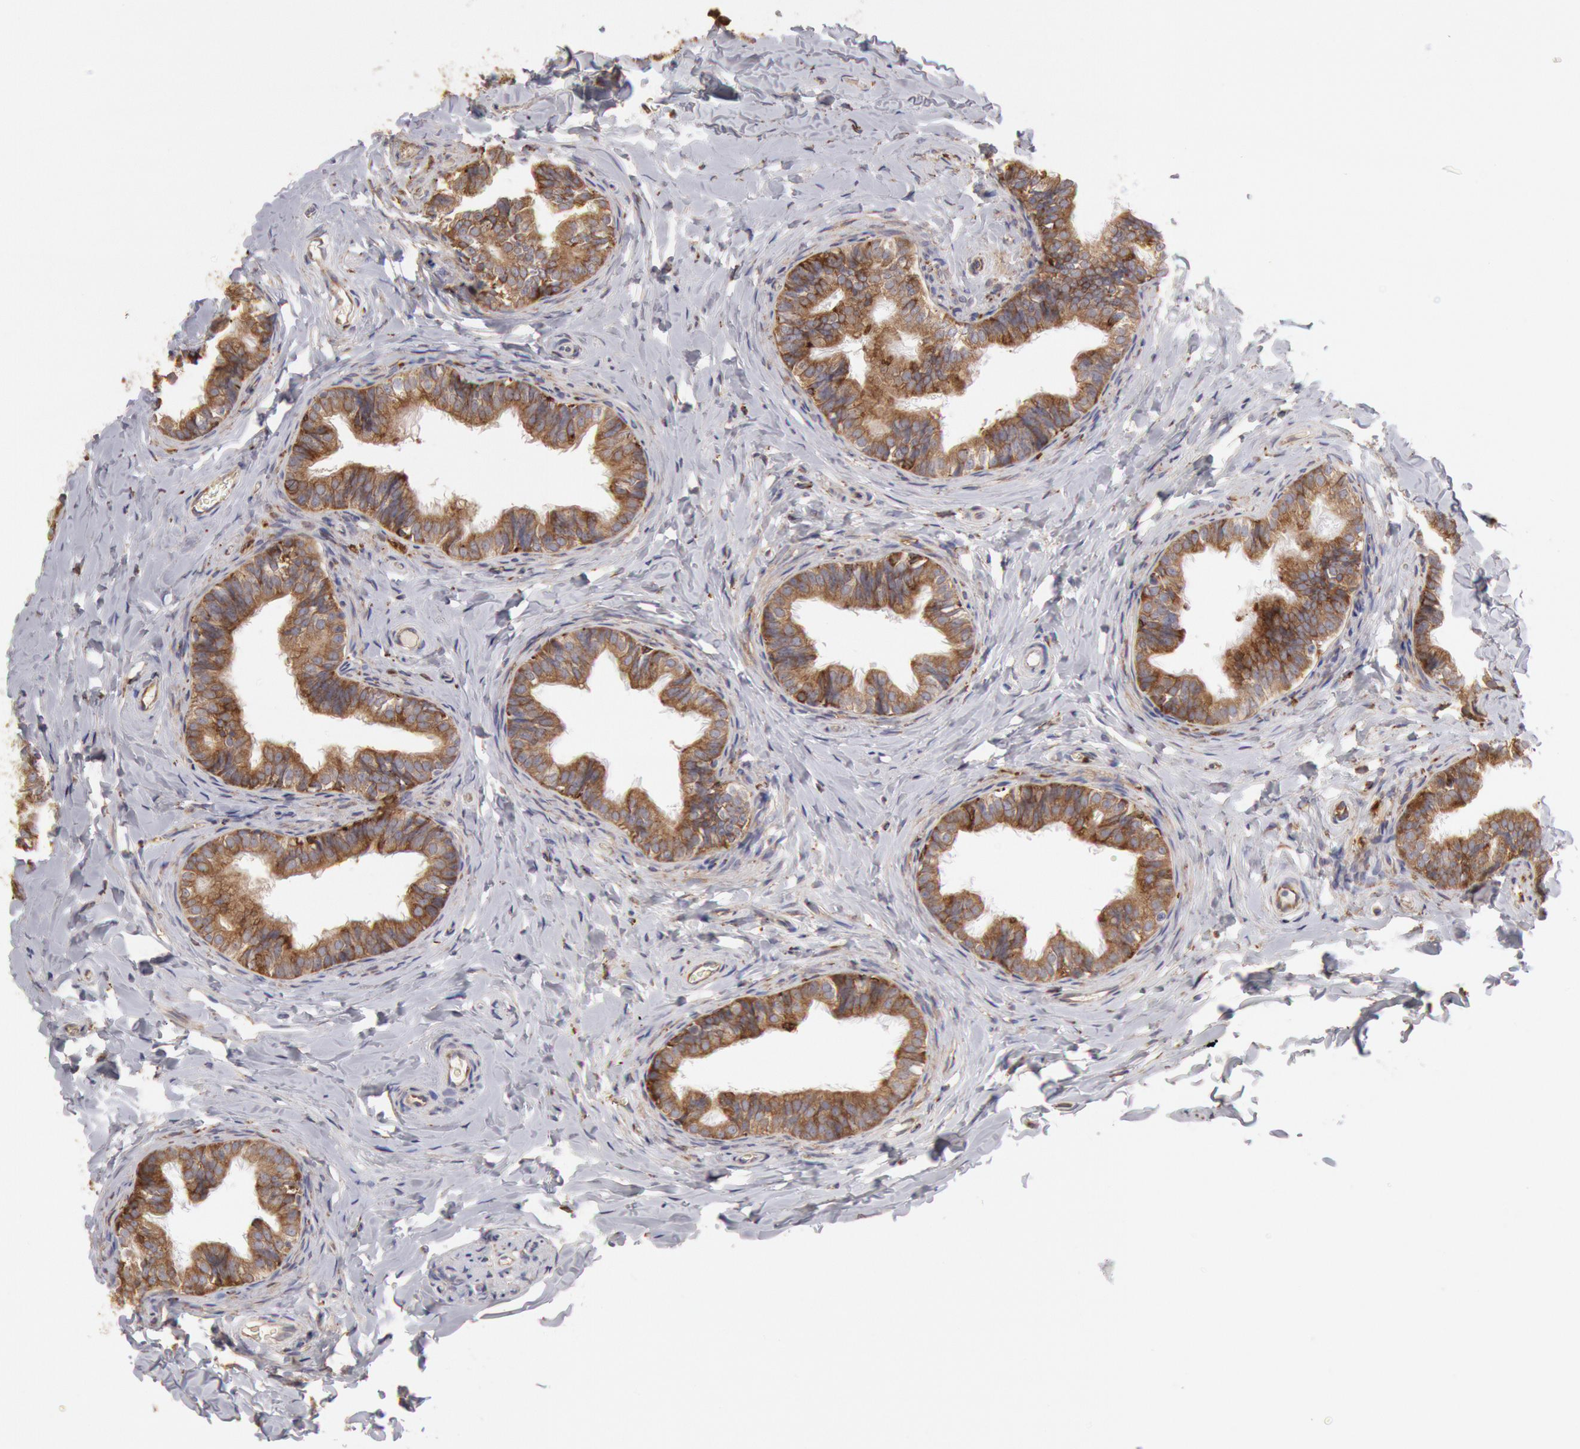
{"staining": {"intensity": "moderate", "quantity": ">75%", "location": "cytoplasmic/membranous"}, "tissue": "epididymis", "cell_type": "Glandular cells", "image_type": "normal", "snomed": [{"axis": "morphology", "description": "Normal tissue, NOS"}, {"axis": "topography", "description": "Epididymis"}], "caption": "Epididymis stained for a protein displays moderate cytoplasmic/membranous positivity in glandular cells. (Brightfield microscopy of DAB IHC at high magnification).", "gene": "ERP44", "patient": {"sex": "male", "age": 26}}